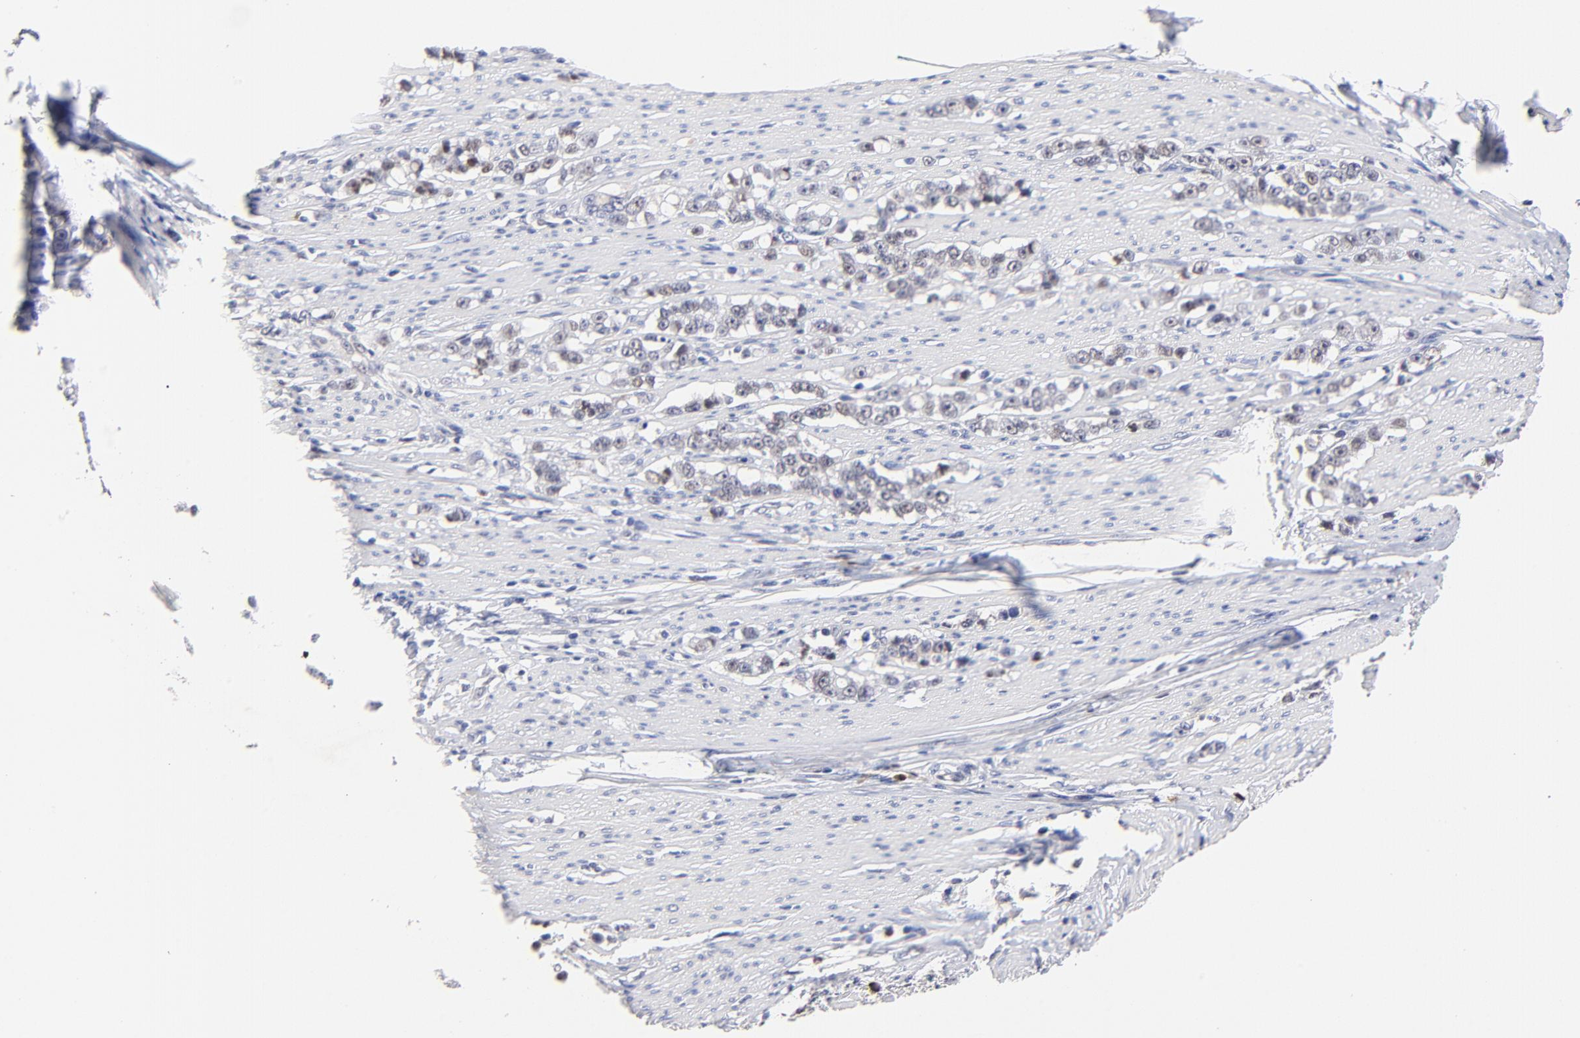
{"staining": {"intensity": "negative", "quantity": "none", "location": "none"}, "tissue": "stomach cancer", "cell_type": "Tumor cells", "image_type": "cancer", "snomed": [{"axis": "morphology", "description": "Adenocarcinoma, NOS"}, {"axis": "topography", "description": "Stomach, lower"}], "caption": "A photomicrograph of stomach adenocarcinoma stained for a protein reveals no brown staining in tumor cells. The staining is performed using DAB (3,3'-diaminobenzidine) brown chromogen with nuclei counter-stained in using hematoxylin.", "gene": "ZNF155", "patient": {"sex": "male", "age": 88}}